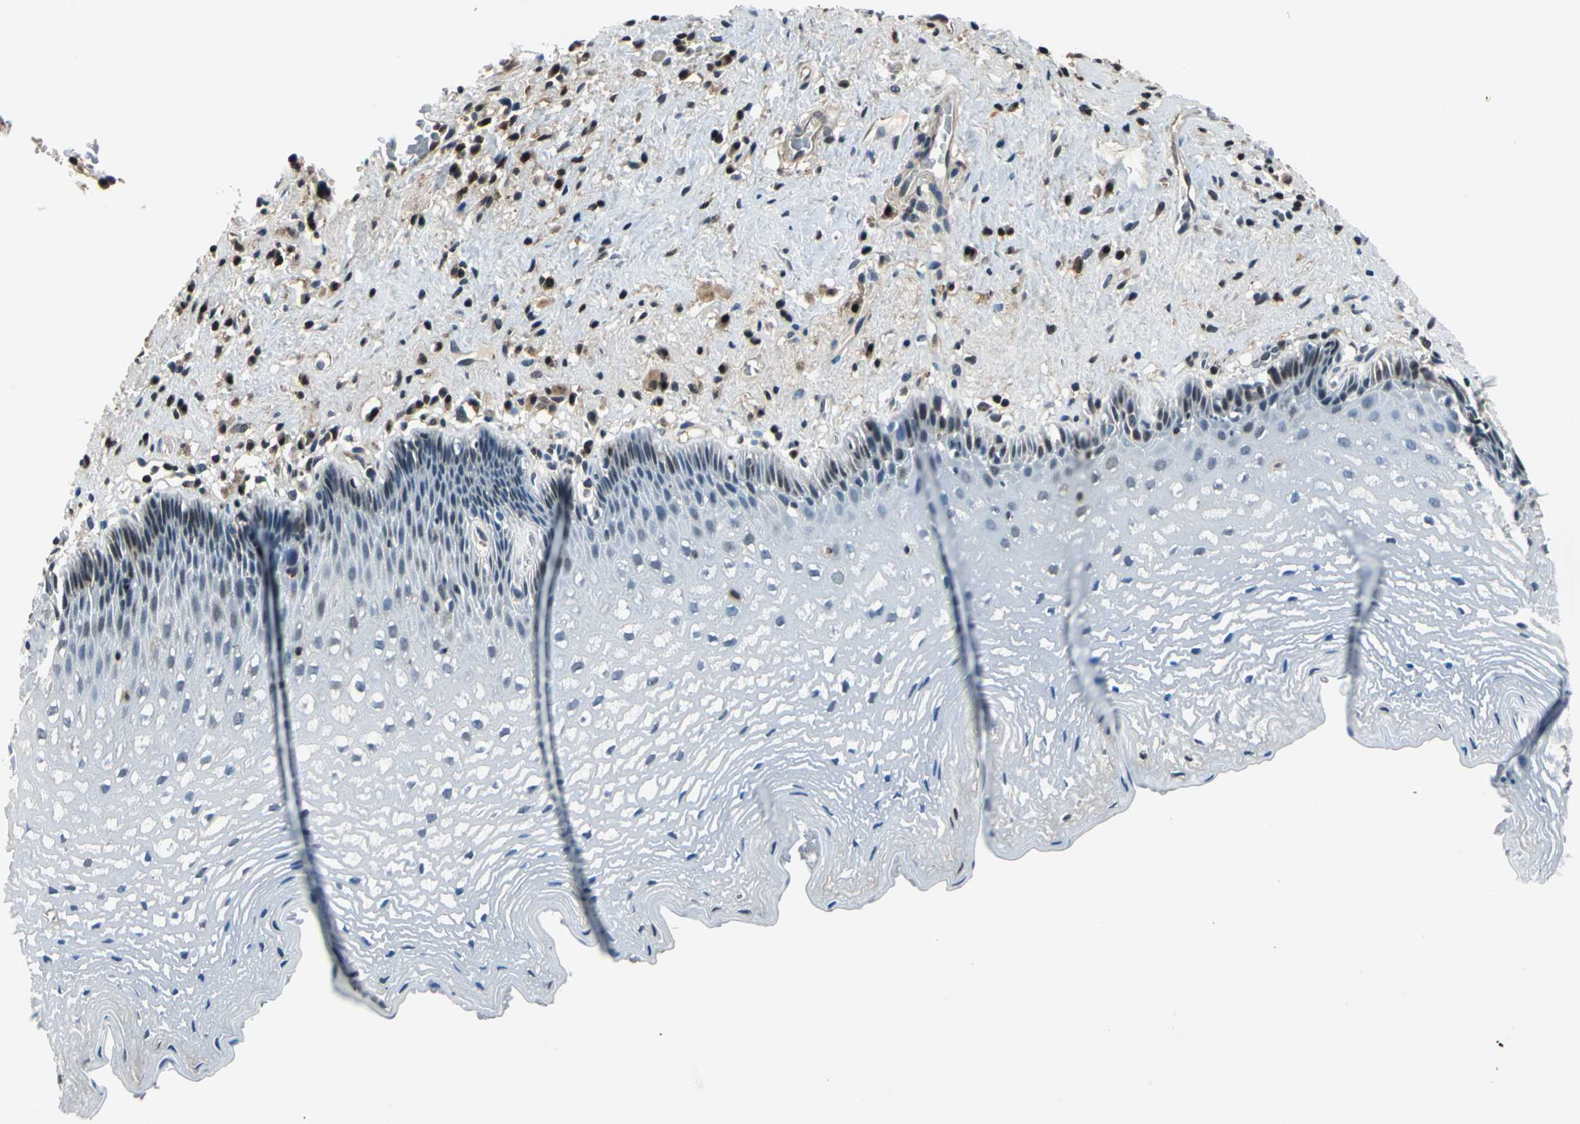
{"staining": {"intensity": "negative", "quantity": "none", "location": "none"}, "tissue": "esophagus", "cell_type": "Squamous epithelial cells", "image_type": "normal", "snomed": [{"axis": "morphology", "description": "Normal tissue, NOS"}, {"axis": "topography", "description": "Esophagus"}], "caption": "Immunohistochemical staining of normal esophagus demonstrates no significant positivity in squamous epithelial cells.", "gene": "PSME1", "patient": {"sex": "female", "age": 70}}